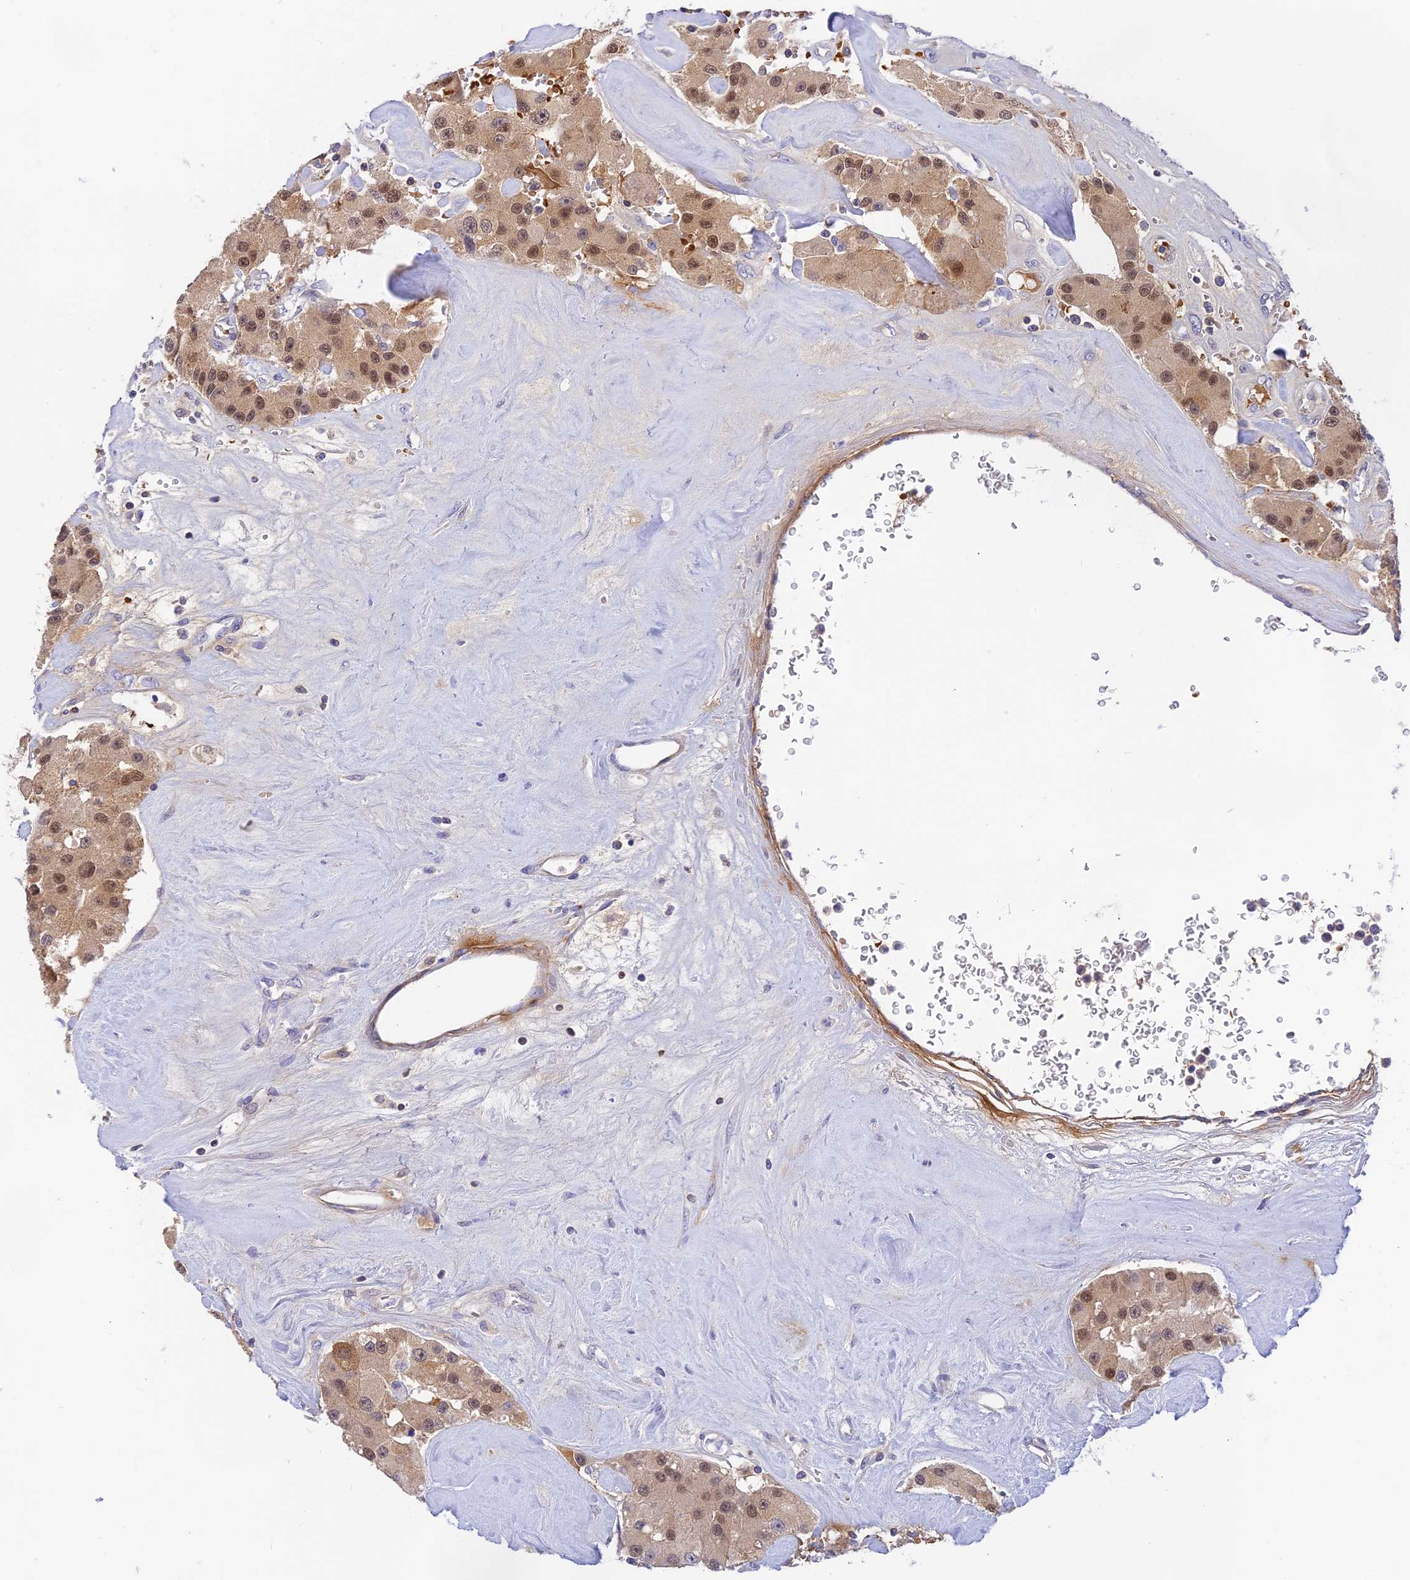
{"staining": {"intensity": "moderate", "quantity": ">75%", "location": "cytoplasmic/membranous,nuclear"}, "tissue": "carcinoid", "cell_type": "Tumor cells", "image_type": "cancer", "snomed": [{"axis": "morphology", "description": "Carcinoid, malignant, NOS"}, {"axis": "topography", "description": "Pancreas"}], "caption": "Immunohistochemistry (IHC) of human carcinoid (malignant) shows medium levels of moderate cytoplasmic/membranous and nuclear staining in about >75% of tumor cells. The staining was performed using DAB, with brown indicating positive protein expression. Nuclei are stained blue with hematoxylin.", "gene": "HDHD2", "patient": {"sex": "male", "age": 41}}